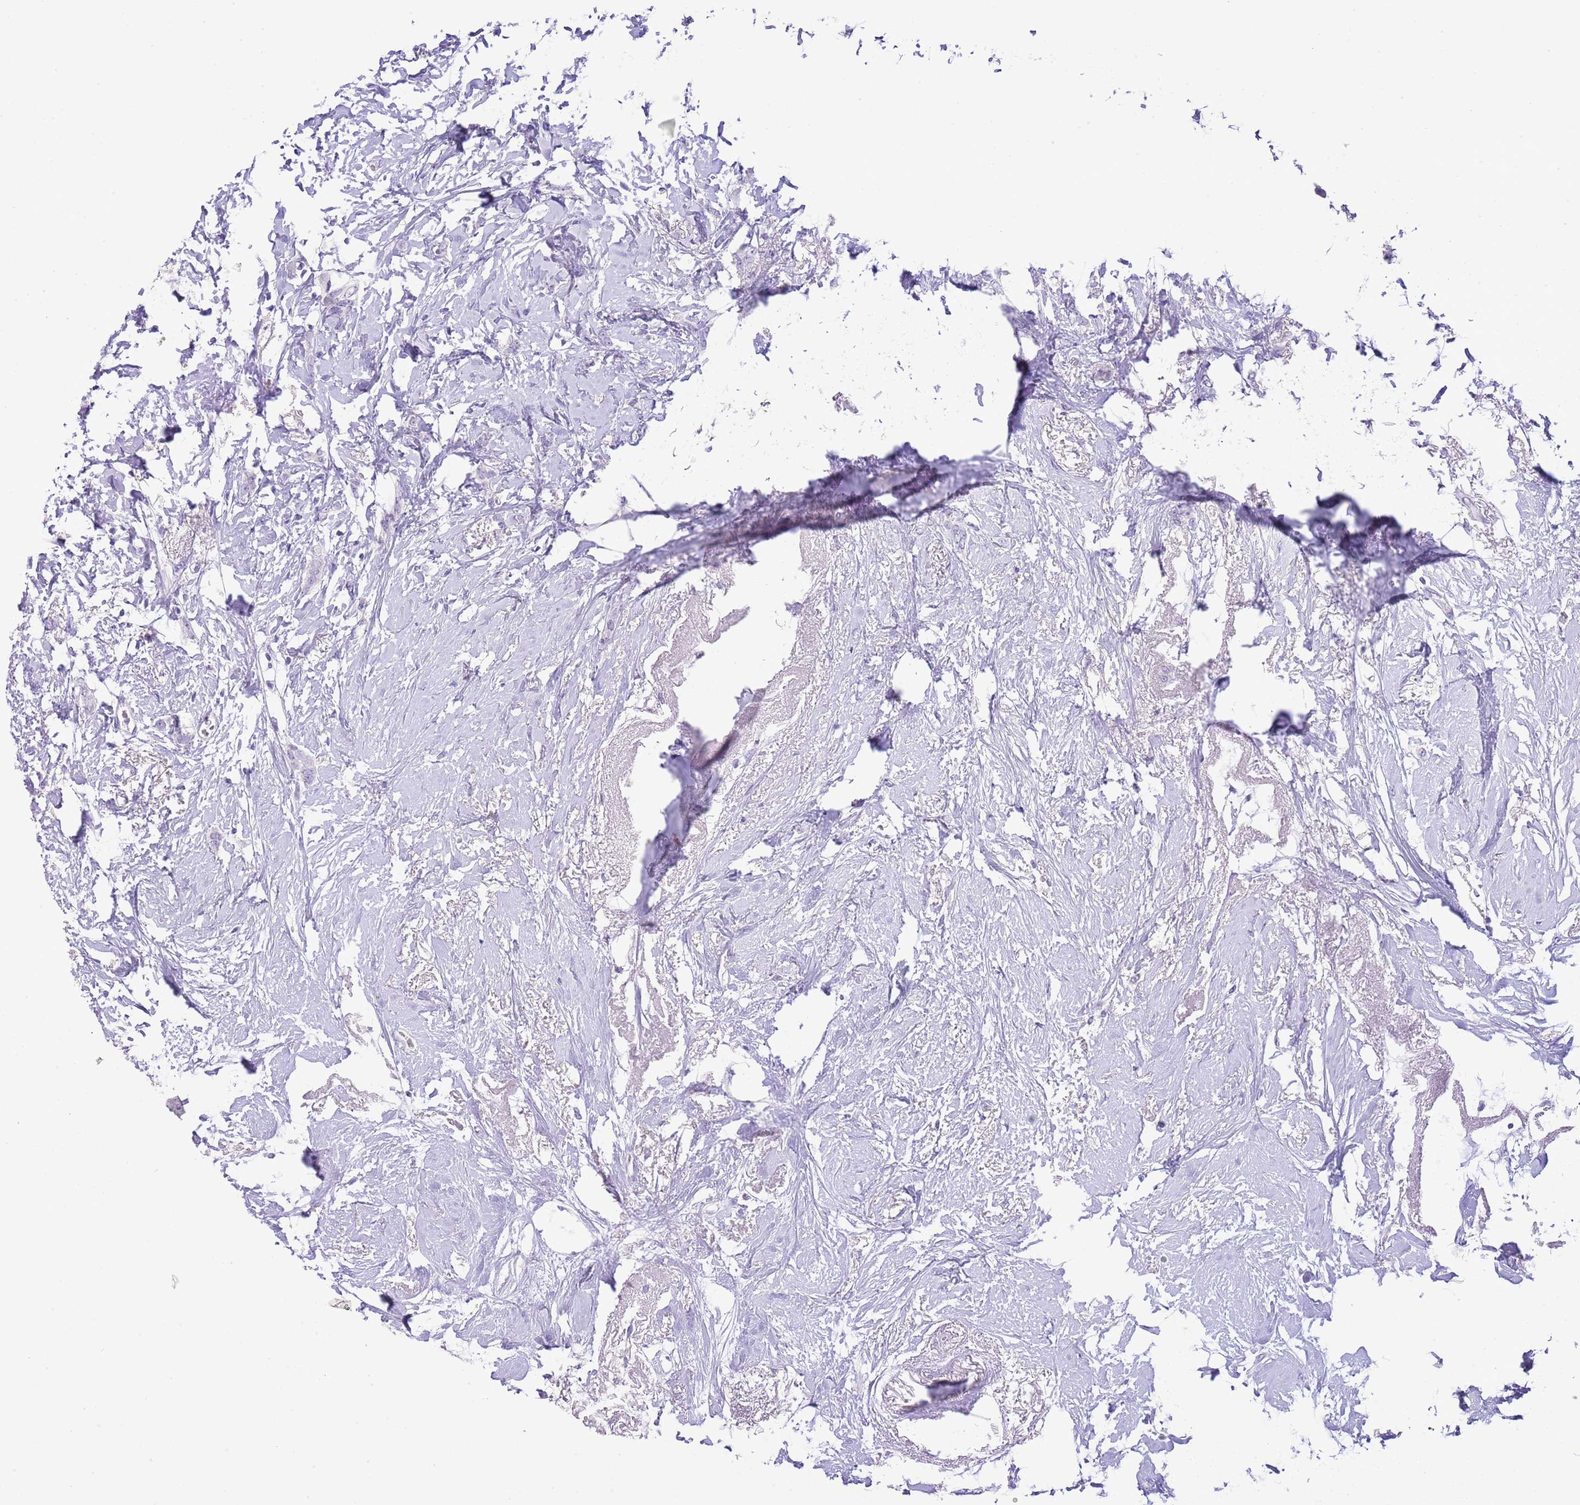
{"staining": {"intensity": "negative", "quantity": "none", "location": "none"}, "tissue": "breast cancer", "cell_type": "Tumor cells", "image_type": "cancer", "snomed": [{"axis": "morphology", "description": "Duct carcinoma"}, {"axis": "topography", "description": "Breast"}], "caption": "Immunohistochemistry (IHC) micrograph of human breast cancer stained for a protein (brown), which reveals no staining in tumor cells. Brightfield microscopy of immunohistochemistry stained with DAB (brown) and hematoxylin (blue), captured at high magnification.", "gene": "OR2Z1", "patient": {"sex": "female", "age": 72}}